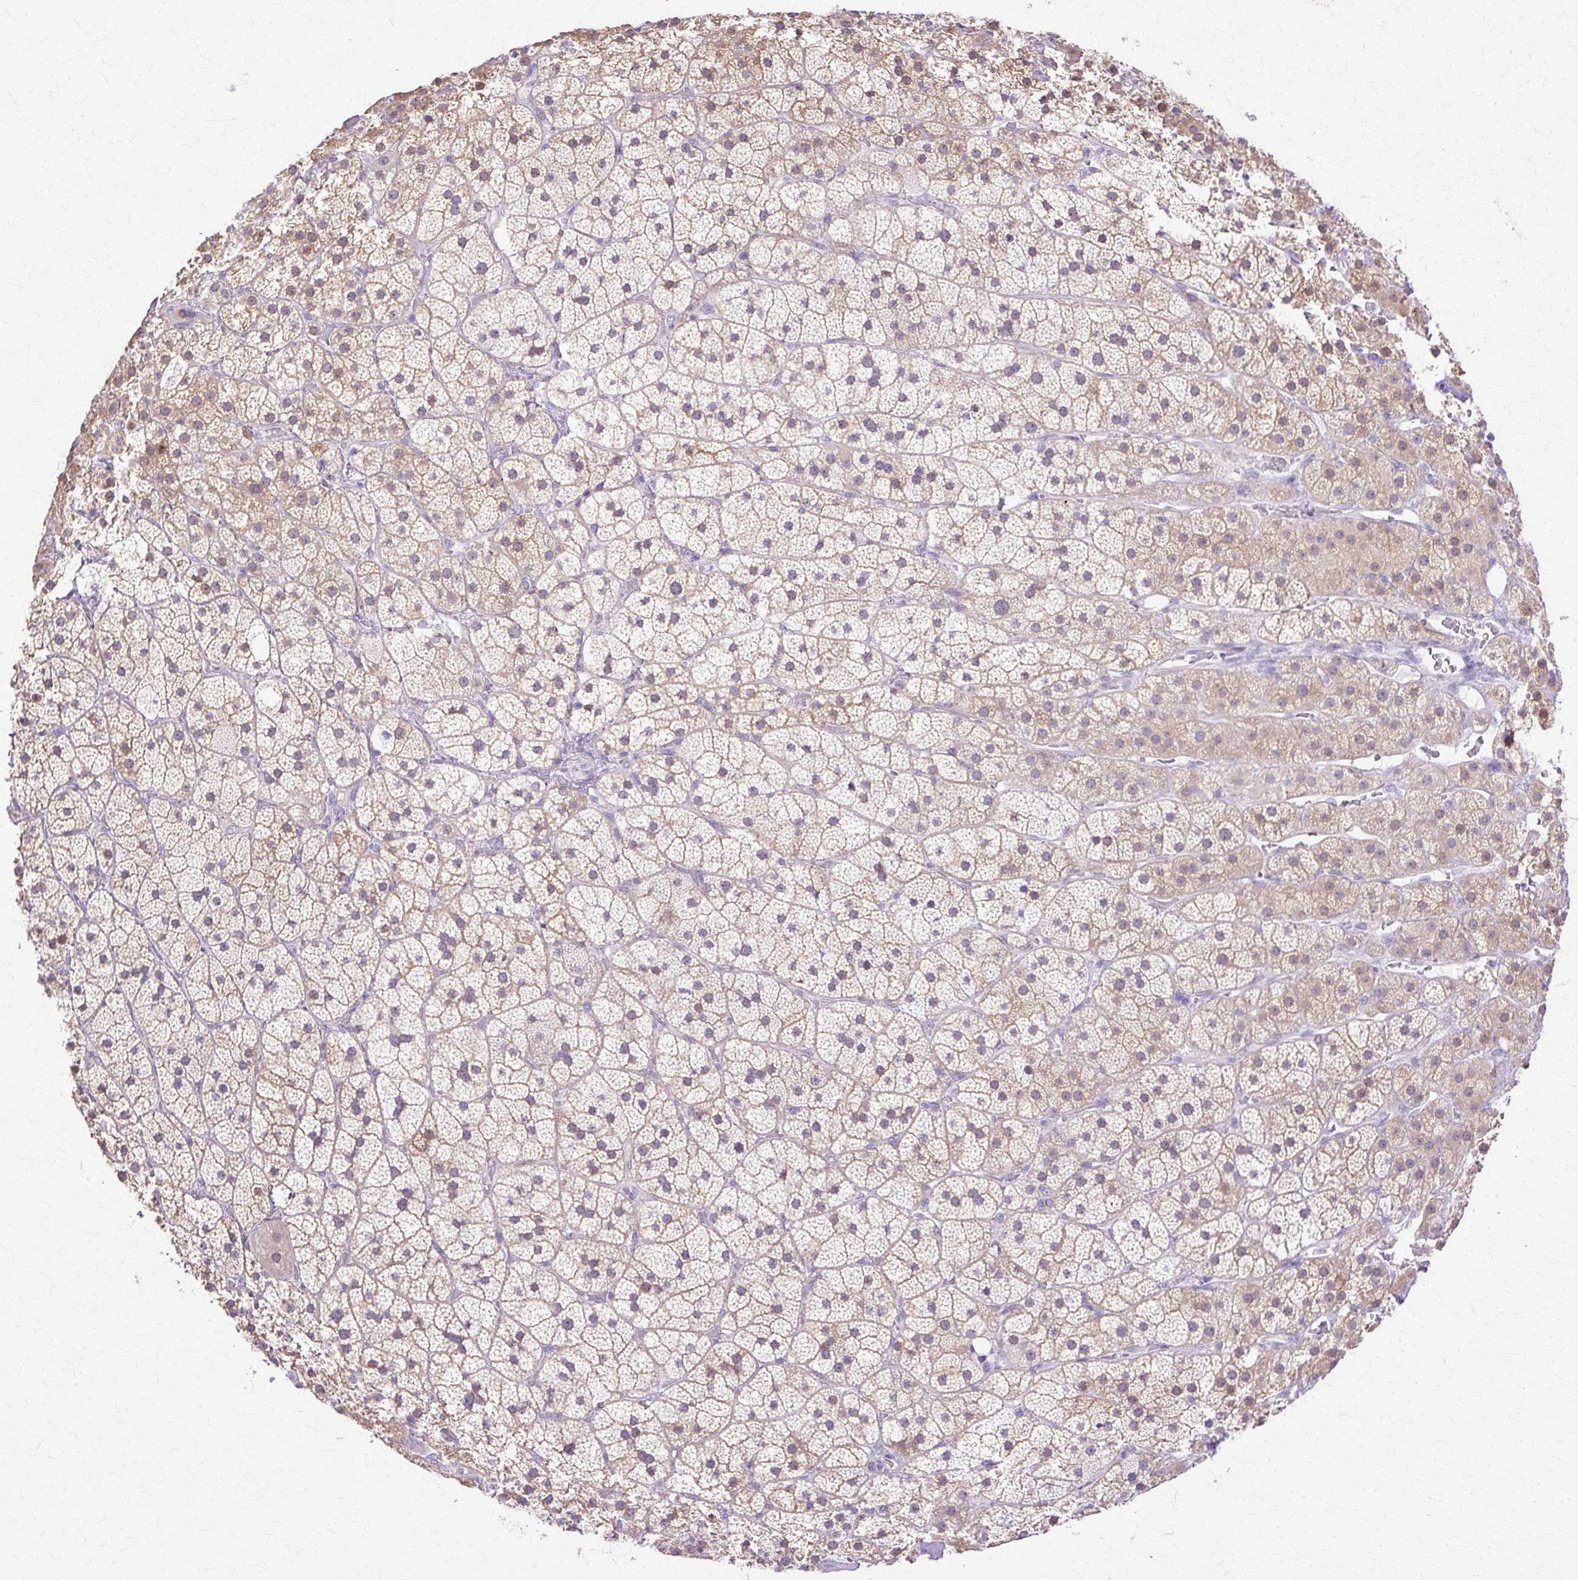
{"staining": {"intensity": "moderate", "quantity": "25%-75%", "location": "cytoplasmic/membranous,nuclear"}, "tissue": "adrenal gland", "cell_type": "Glandular cells", "image_type": "normal", "snomed": [{"axis": "morphology", "description": "Normal tissue, NOS"}, {"axis": "topography", "description": "Adrenal gland"}], "caption": "The histopathology image shows immunohistochemical staining of benign adrenal gland. There is moderate cytoplasmic/membranous,nuclear expression is seen in about 25%-75% of glandular cells.", "gene": "HSPA1A", "patient": {"sex": "male", "age": 57}}